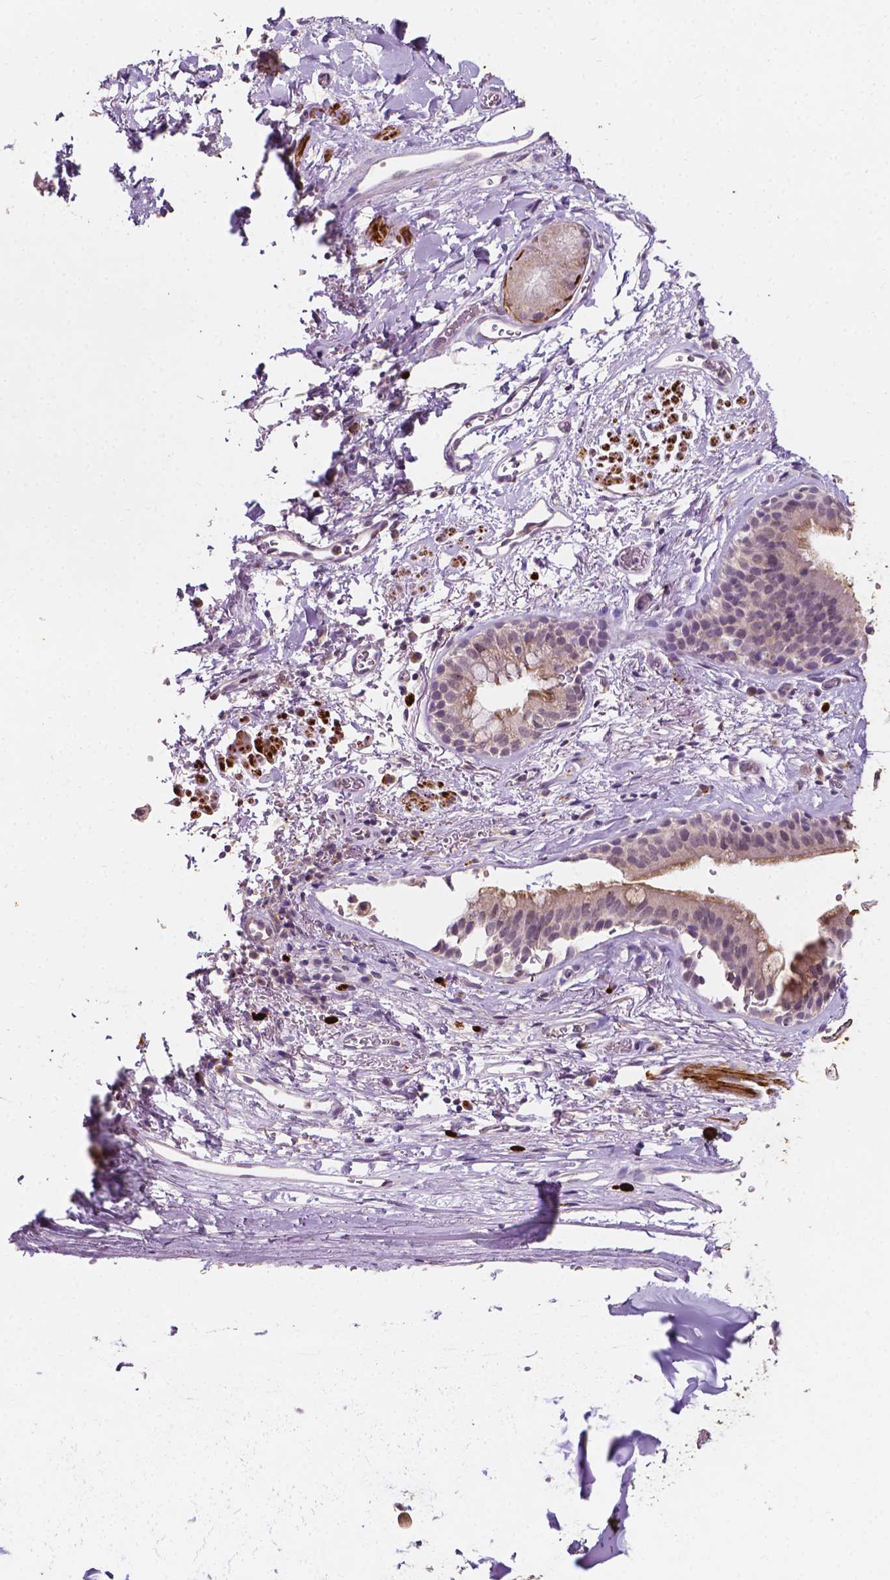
{"staining": {"intensity": "negative", "quantity": "none", "location": "none"}, "tissue": "bronchus", "cell_type": "Respiratory epithelial cells", "image_type": "normal", "snomed": [{"axis": "morphology", "description": "Normal tissue, NOS"}, {"axis": "topography", "description": "Cartilage tissue"}, {"axis": "topography", "description": "Bronchus"}], "caption": "Immunohistochemical staining of unremarkable bronchus reveals no significant staining in respiratory epithelial cells. (DAB immunohistochemistry with hematoxylin counter stain).", "gene": "SIRT2", "patient": {"sex": "male", "age": 58}}